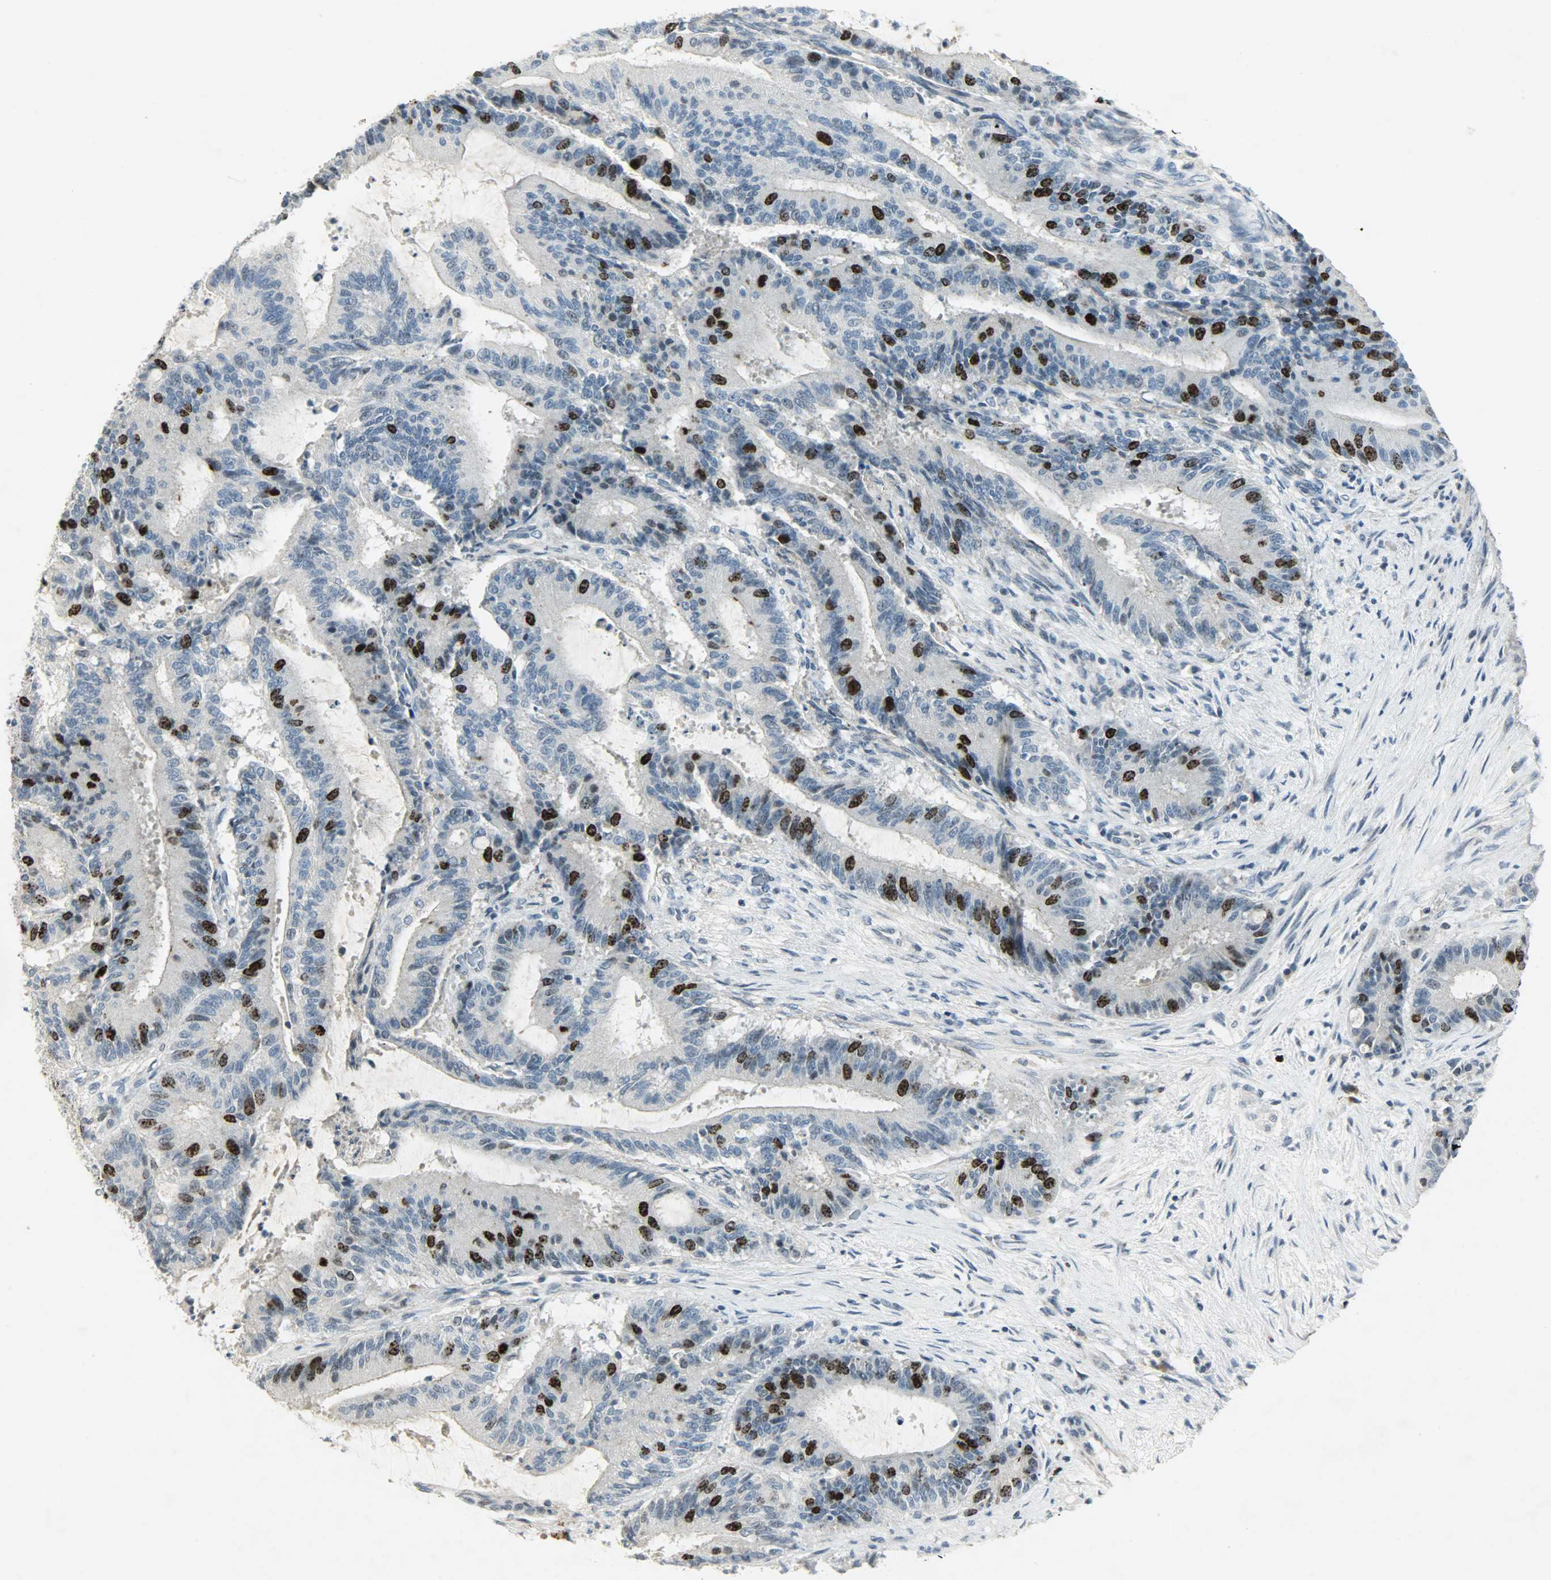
{"staining": {"intensity": "strong", "quantity": "25%-75%", "location": "nuclear"}, "tissue": "liver cancer", "cell_type": "Tumor cells", "image_type": "cancer", "snomed": [{"axis": "morphology", "description": "Cholangiocarcinoma"}, {"axis": "topography", "description": "Liver"}], "caption": "This is an image of immunohistochemistry (IHC) staining of cholangiocarcinoma (liver), which shows strong staining in the nuclear of tumor cells.", "gene": "AURKB", "patient": {"sex": "female", "age": 73}}